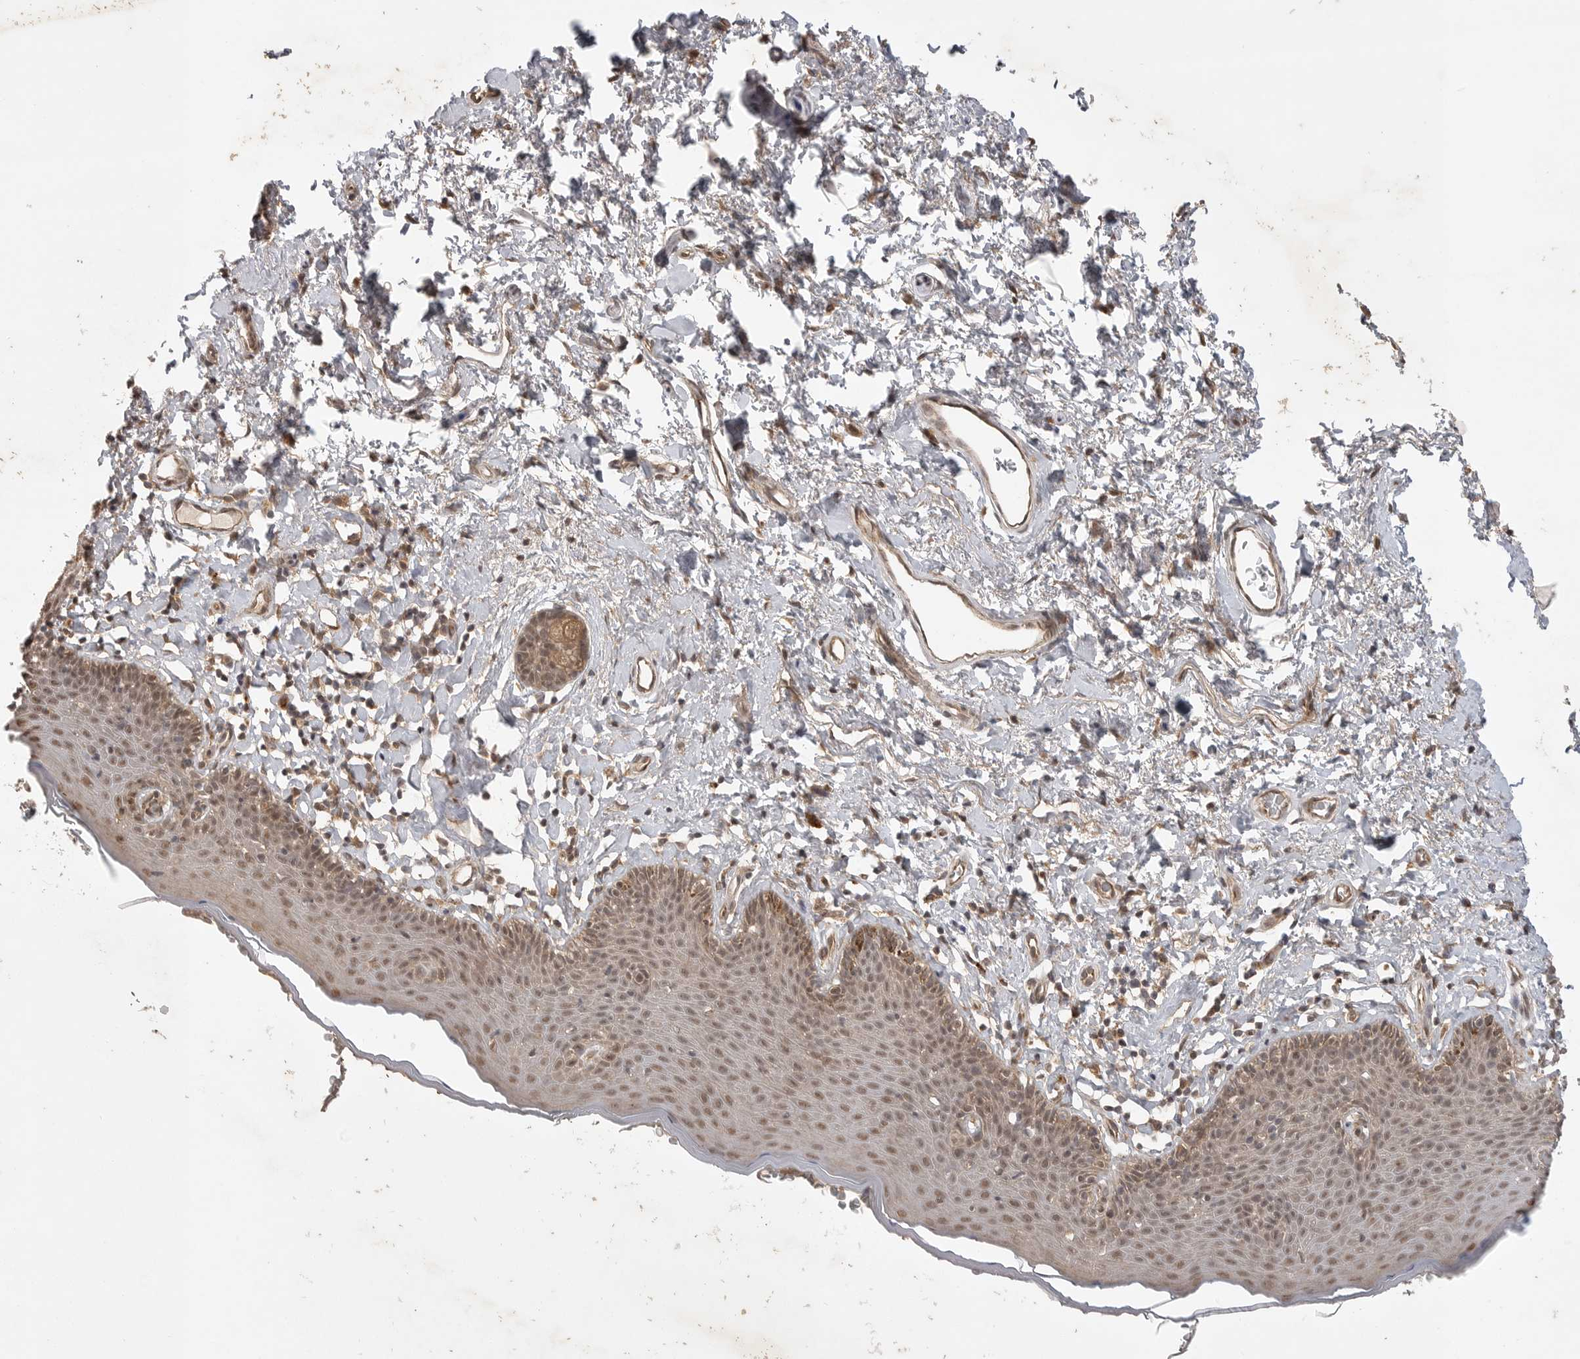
{"staining": {"intensity": "moderate", "quantity": ">75%", "location": "cytoplasmic/membranous,nuclear"}, "tissue": "skin", "cell_type": "Epidermal cells", "image_type": "normal", "snomed": [{"axis": "morphology", "description": "Normal tissue, NOS"}, {"axis": "topography", "description": "Vulva"}], "caption": "DAB (3,3'-diaminobenzidine) immunohistochemical staining of normal skin demonstrates moderate cytoplasmic/membranous,nuclear protein staining in about >75% of epidermal cells.", "gene": "ZNF232", "patient": {"sex": "female", "age": 66}}